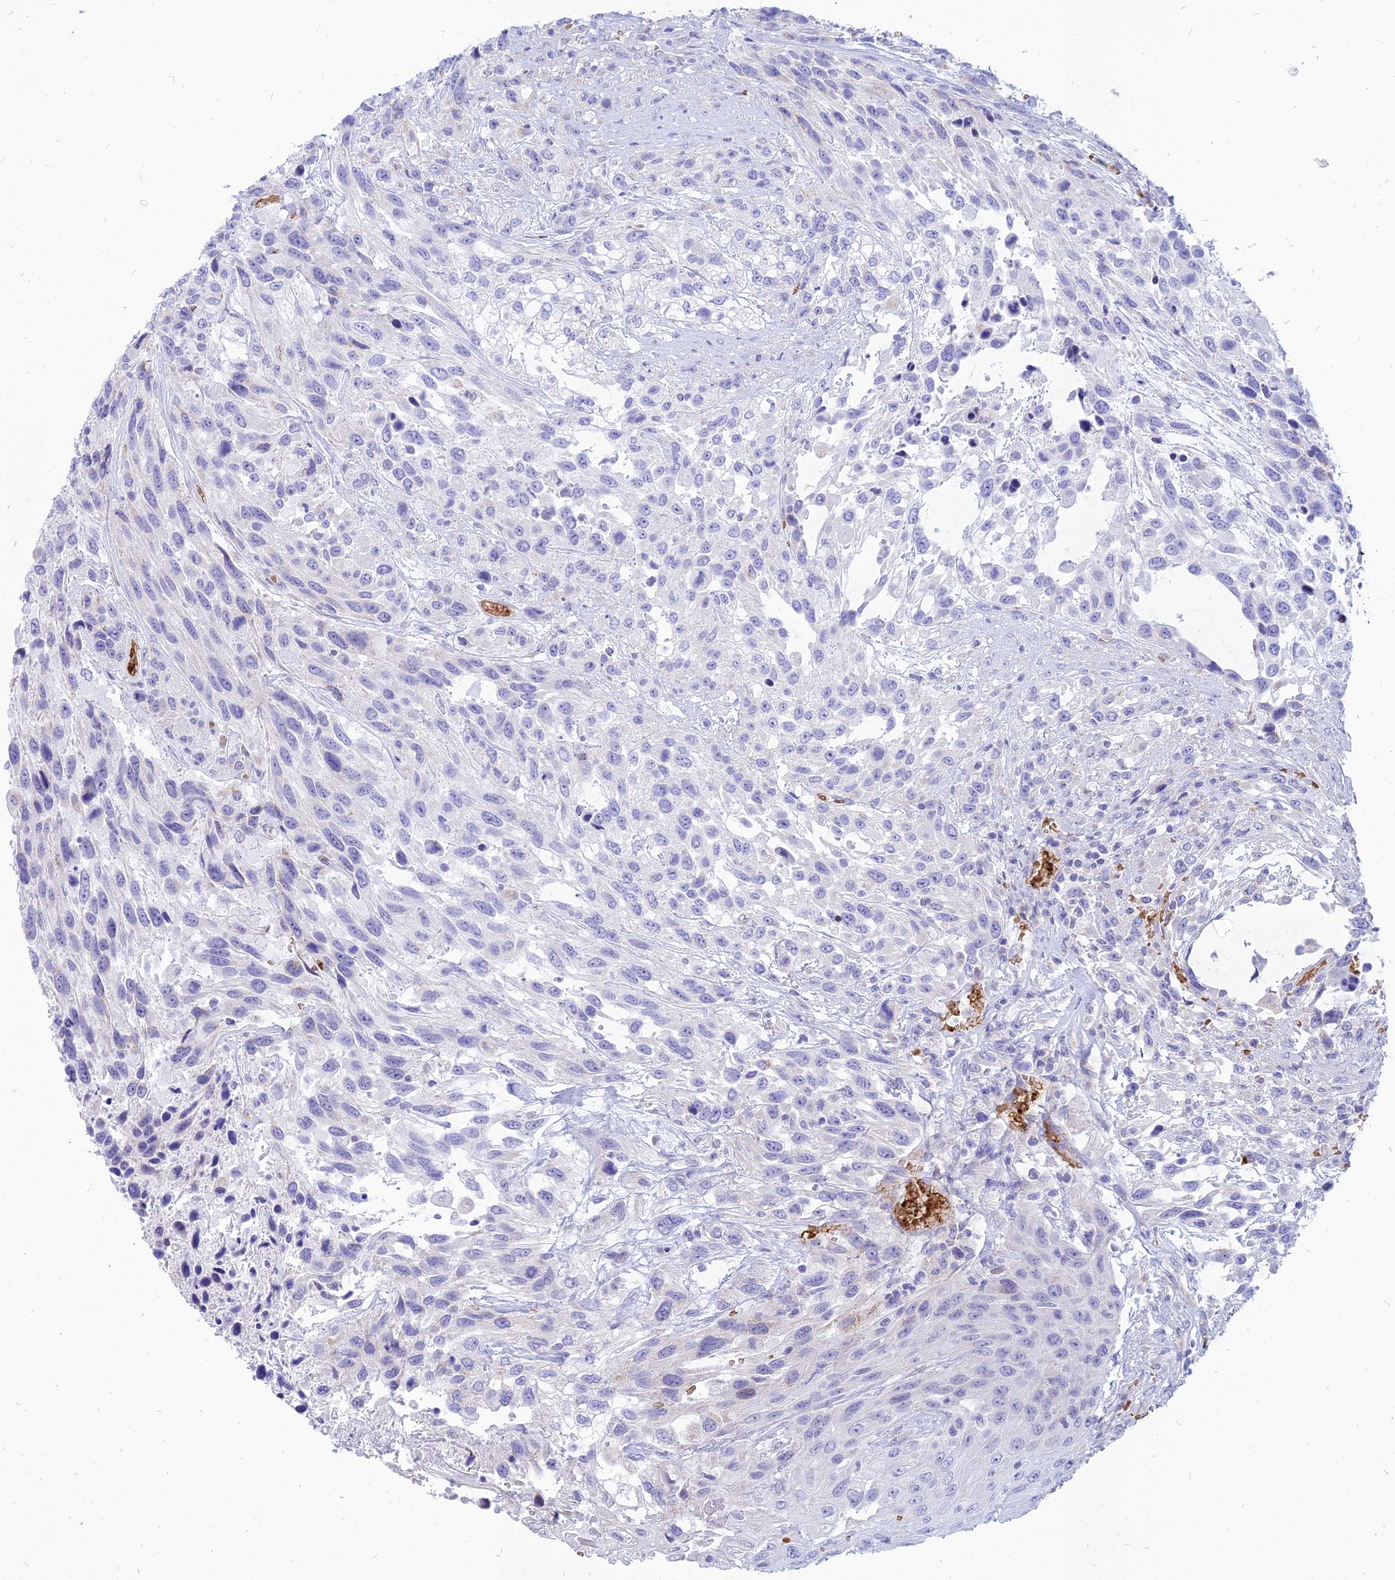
{"staining": {"intensity": "negative", "quantity": "none", "location": "none"}, "tissue": "urothelial cancer", "cell_type": "Tumor cells", "image_type": "cancer", "snomed": [{"axis": "morphology", "description": "Urothelial carcinoma, High grade"}, {"axis": "topography", "description": "Urinary bladder"}], "caption": "Immunohistochemistry (IHC) histopathology image of neoplastic tissue: urothelial cancer stained with DAB (3,3'-diaminobenzidine) reveals no significant protein positivity in tumor cells. (Stains: DAB (3,3'-diaminobenzidine) immunohistochemistry with hematoxylin counter stain, Microscopy: brightfield microscopy at high magnification).", "gene": "HHAT", "patient": {"sex": "female", "age": 70}}